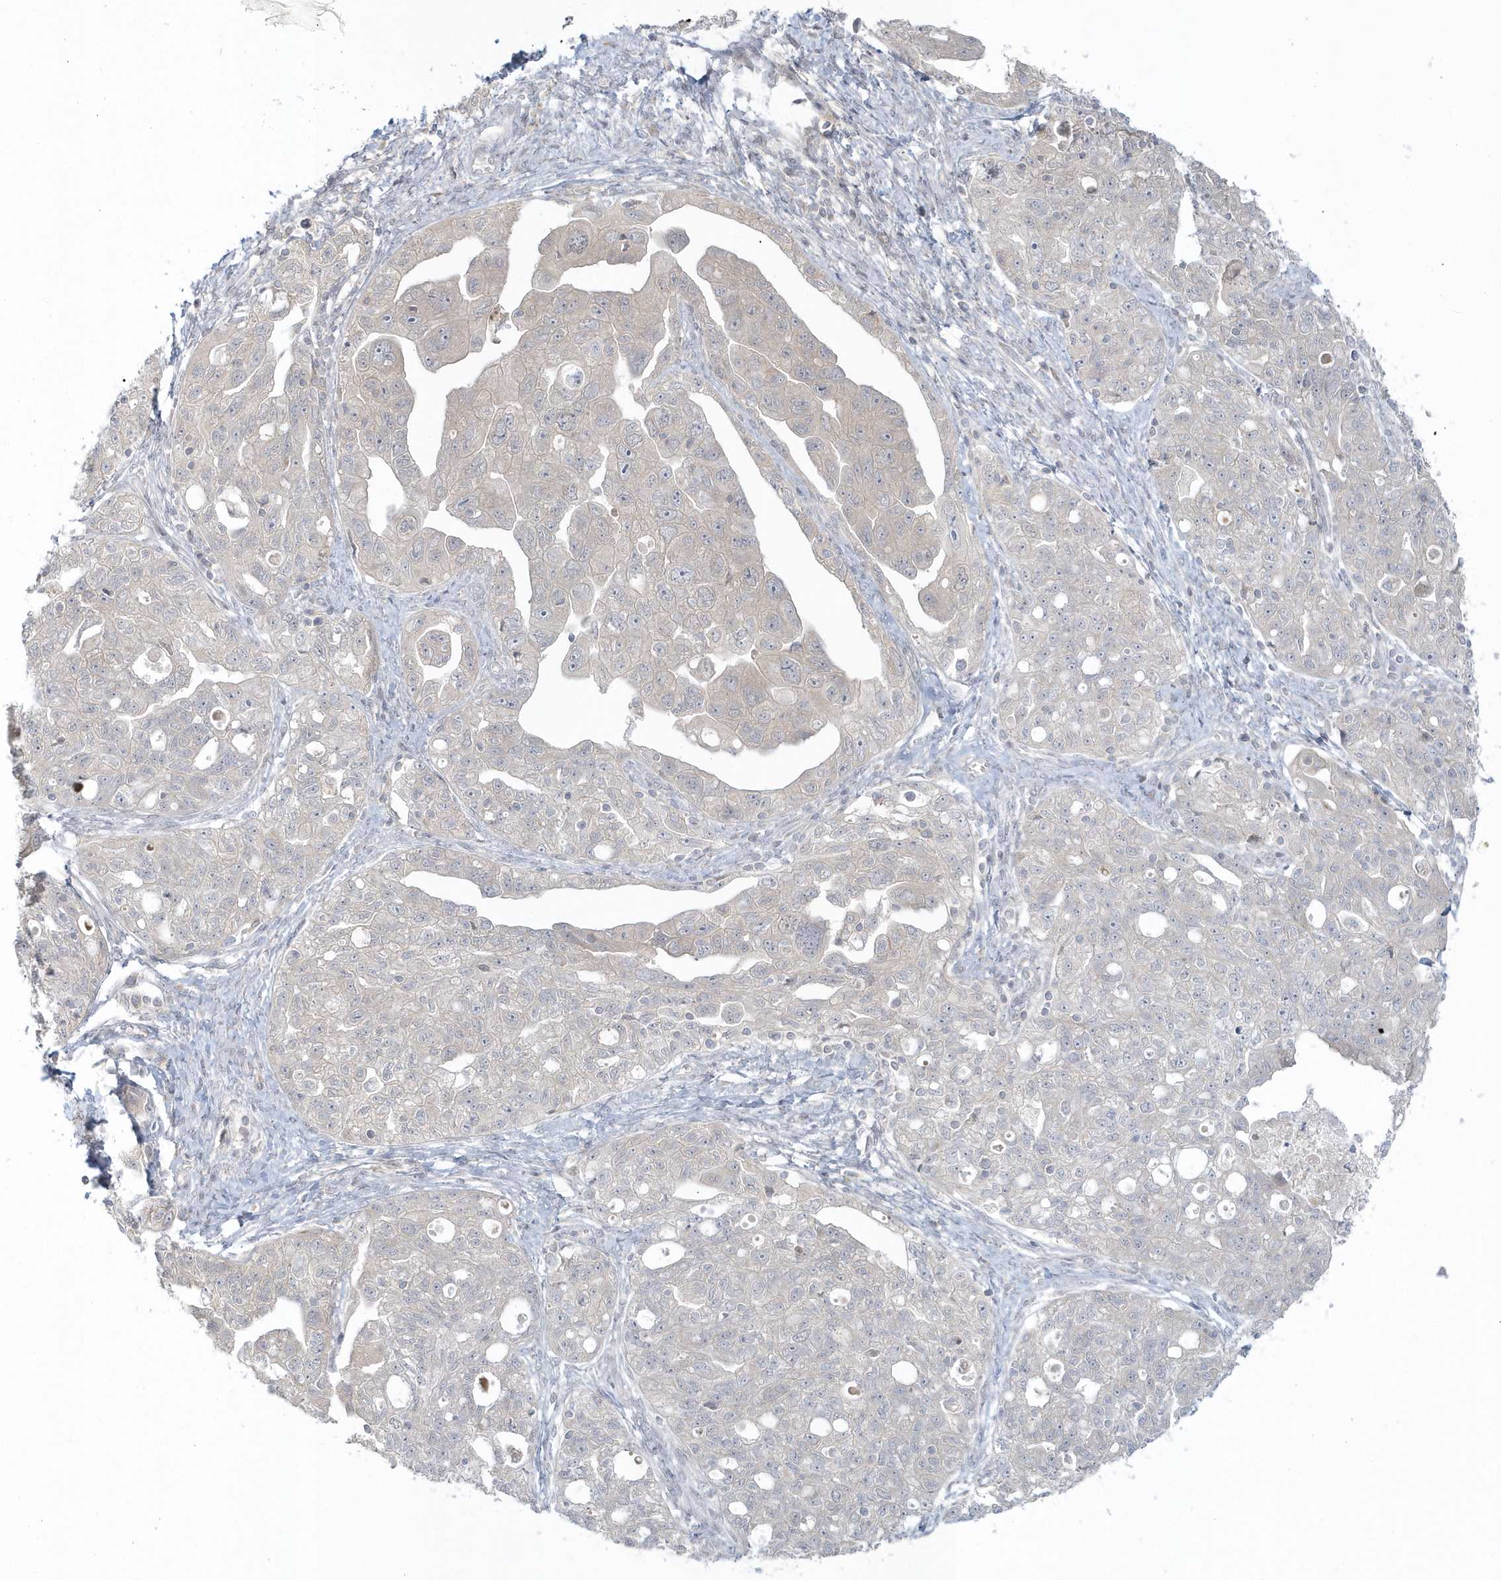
{"staining": {"intensity": "negative", "quantity": "none", "location": "none"}, "tissue": "ovarian cancer", "cell_type": "Tumor cells", "image_type": "cancer", "snomed": [{"axis": "morphology", "description": "Carcinoma, NOS"}, {"axis": "morphology", "description": "Cystadenocarcinoma, serous, NOS"}, {"axis": "topography", "description": "Ovary"}], "caption": "Micrograph shows no significant protein expression in tumor cells of ovarian cancer.", "gene": "BLTP3A", "patient": {"sex": "female", "age": 69}}